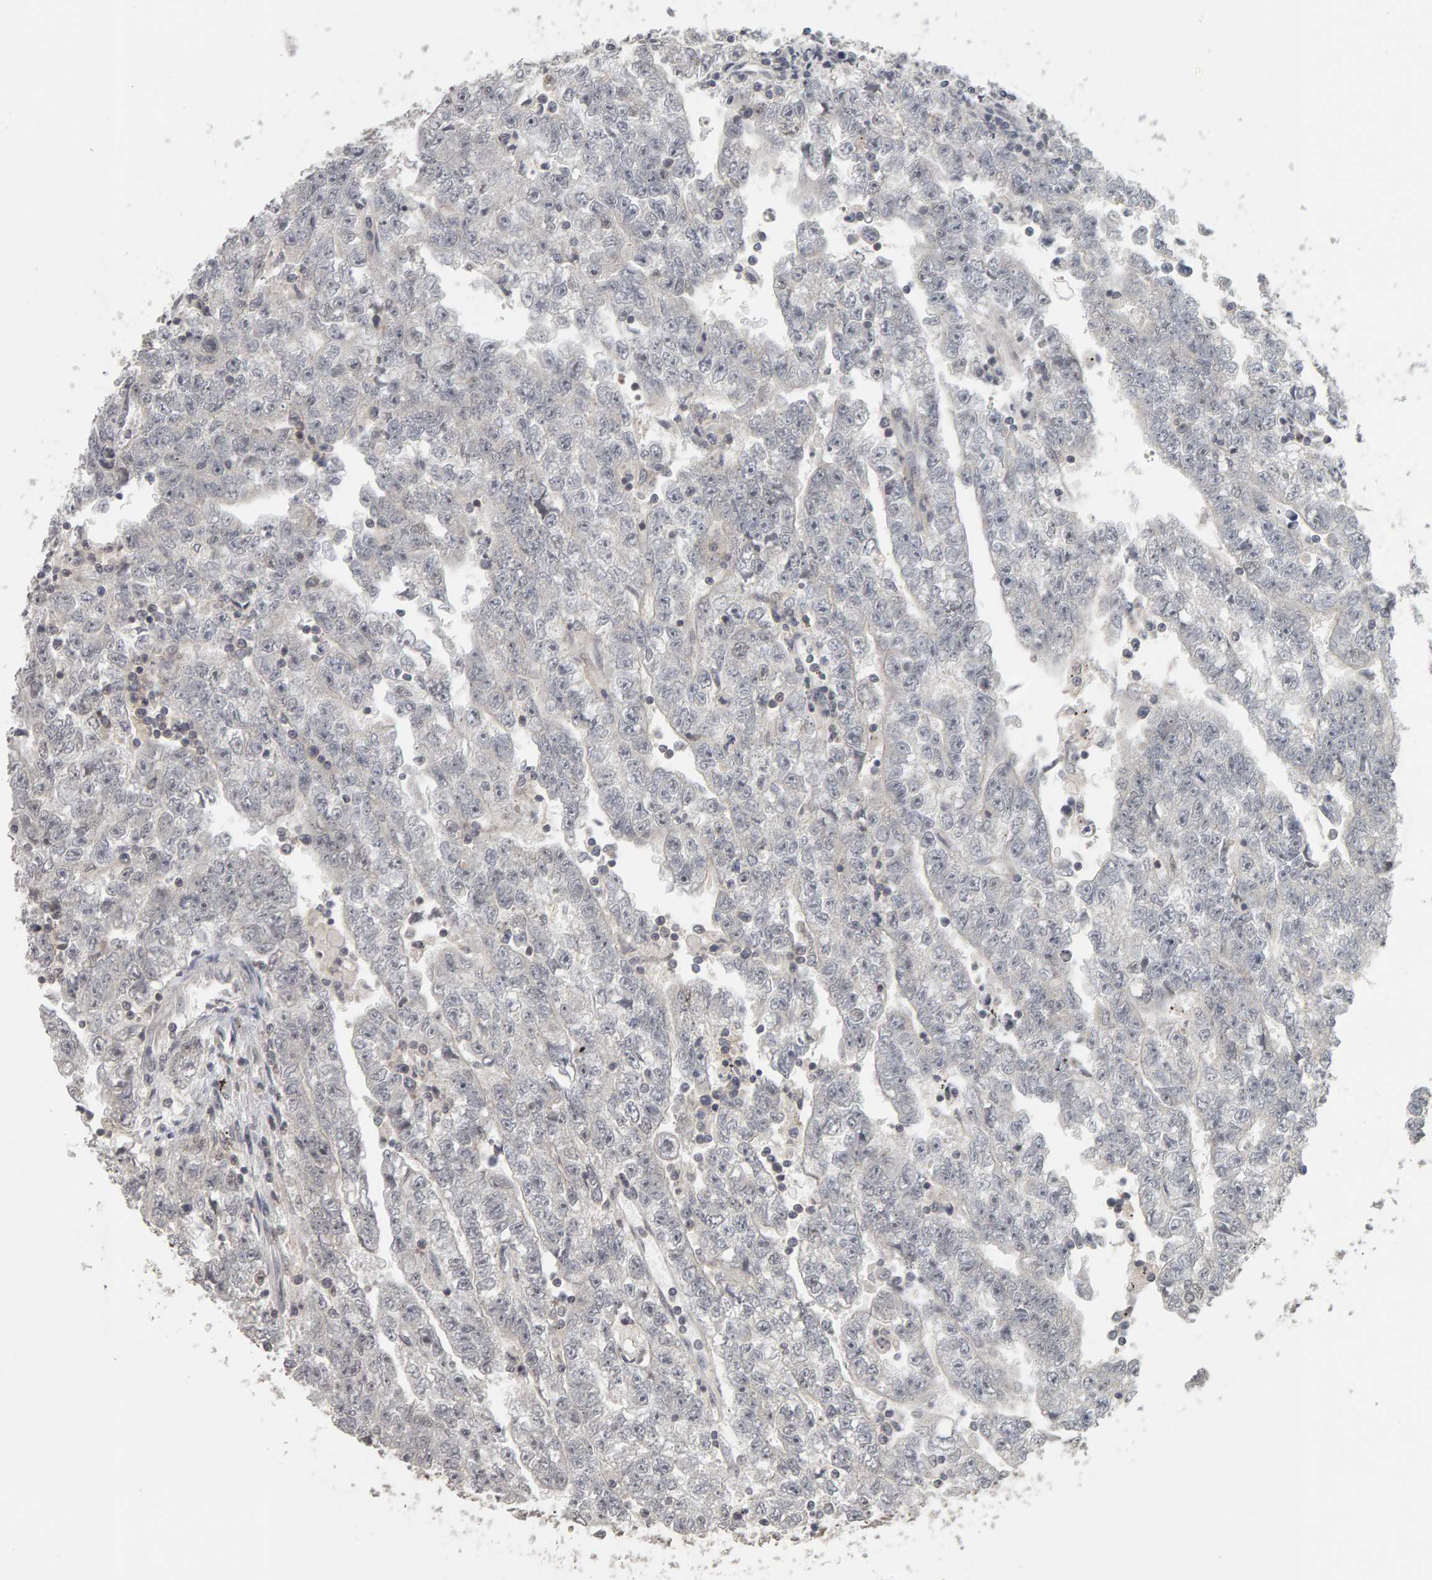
{"staining": {"intensity": "negative", "quantity": "none", "location": "none"}, "tissue": "testis cancer", "cell_type": "Tumor cells", "image_type": "cancer", "snomed": [{"axis": "morphology", "description": "Carcinoma, Embryonal, NOS"}, {"axis": "topography", "description": "Testis"}], "caption": "Protein analysis of testis embryonal carcinoma displays no significant expression in tumor cells.", "gene": "TEFM", "patient": {"sex": "male", "age": 25}}